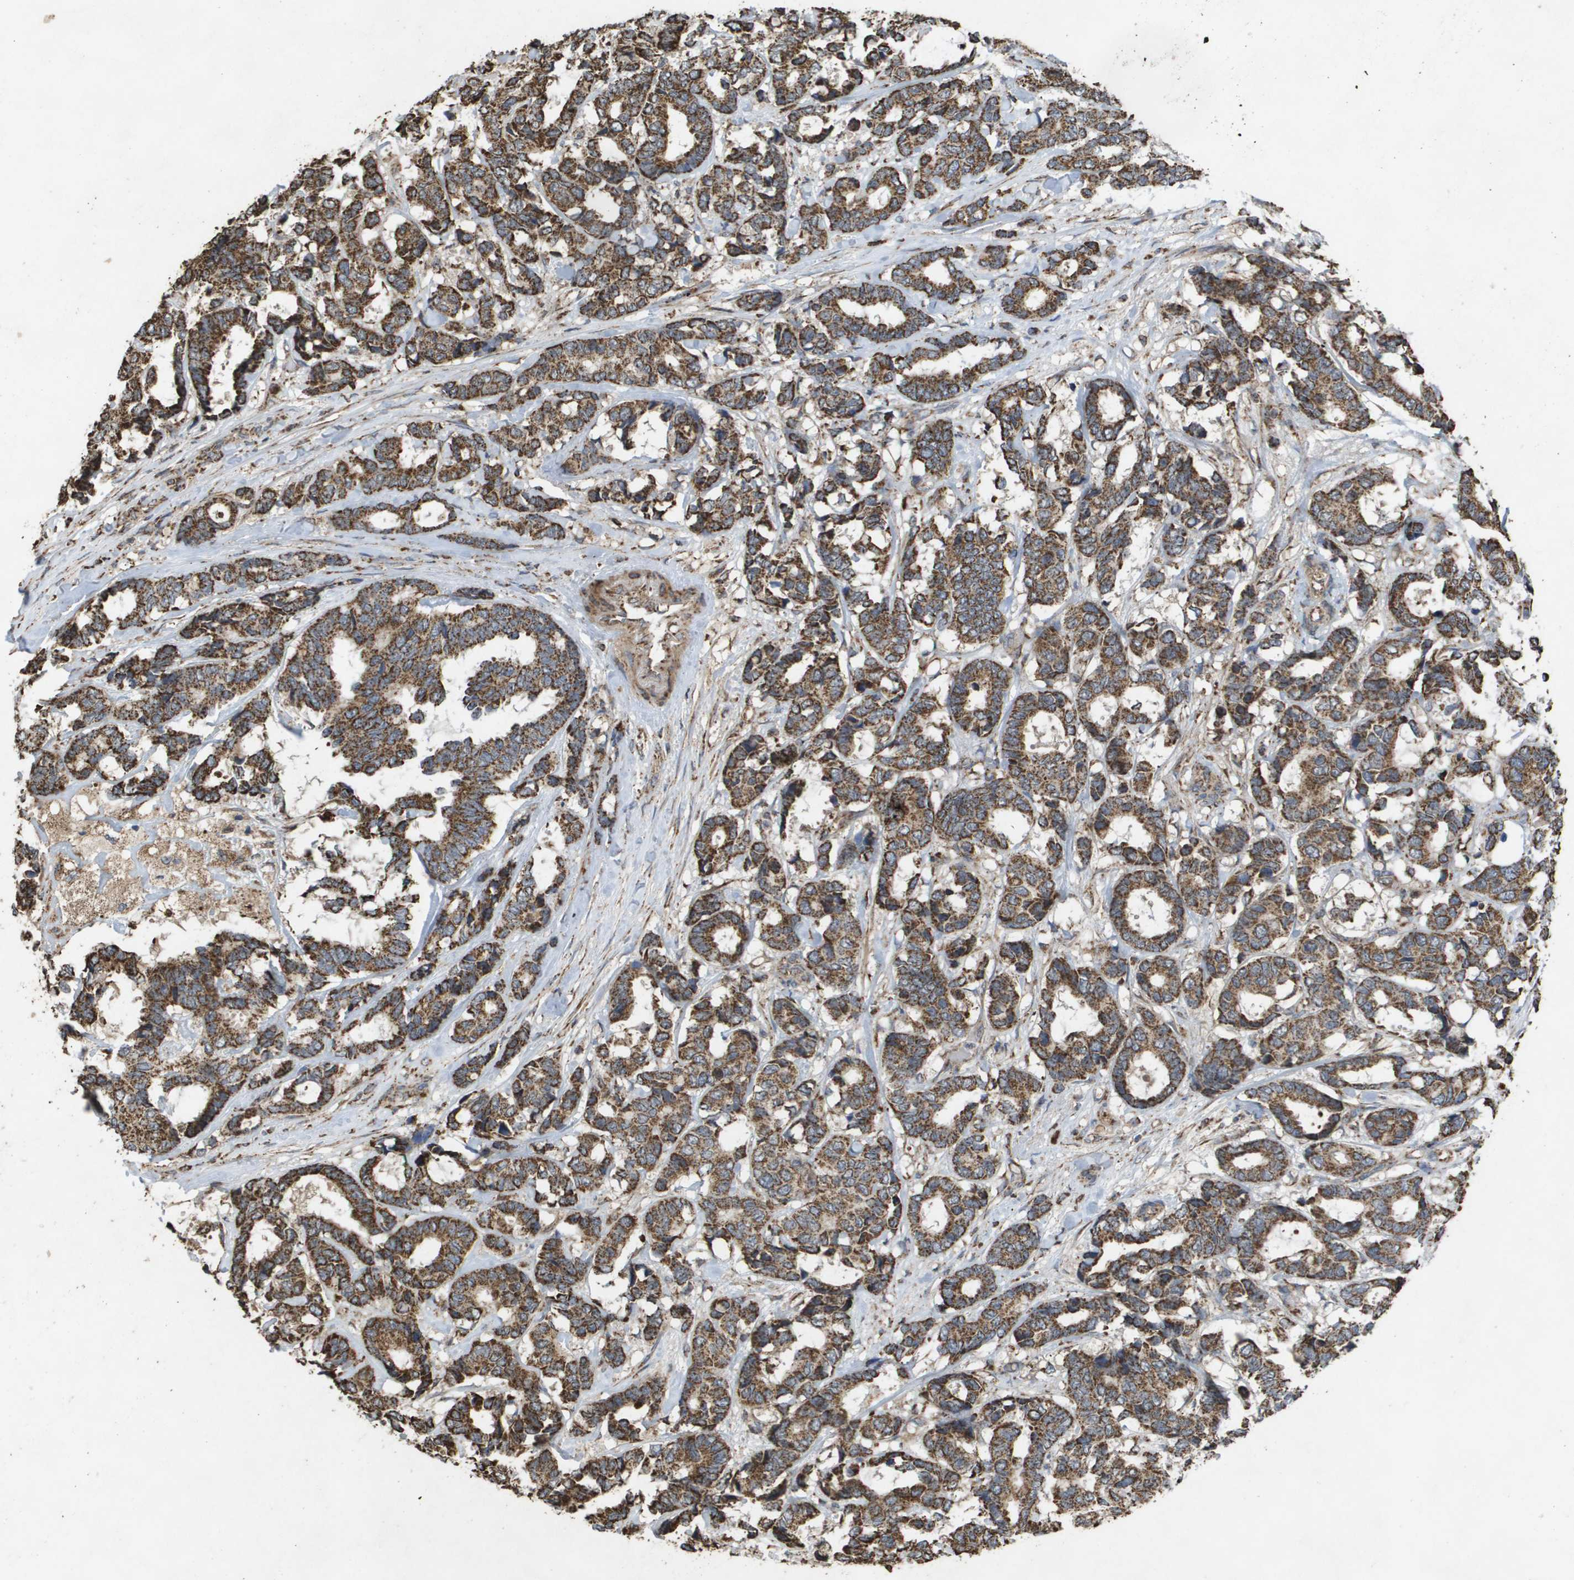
{"staining": {"intensity": "strong", "quantity": ">75%", "location": "cytoplasmic/membranous"}, "tissue": "breast cancer", "cell_type": "Tumor cells", "image_type": "cancer", "snomed": [{"axis": "morphology", "description": "Duct carcinoma"}, {"axis": "topography", "description": "Breast"}], "caption": "A histopathology image of human breast cancer stained for a protein exhibits strong cytoplasmic/membranous brown staining in tumor cells. (DAB = brown stain, brightfield microscopy at high magnification).", "gene": "HSPE1", "patient": {"sex": "female", "age": 87}}